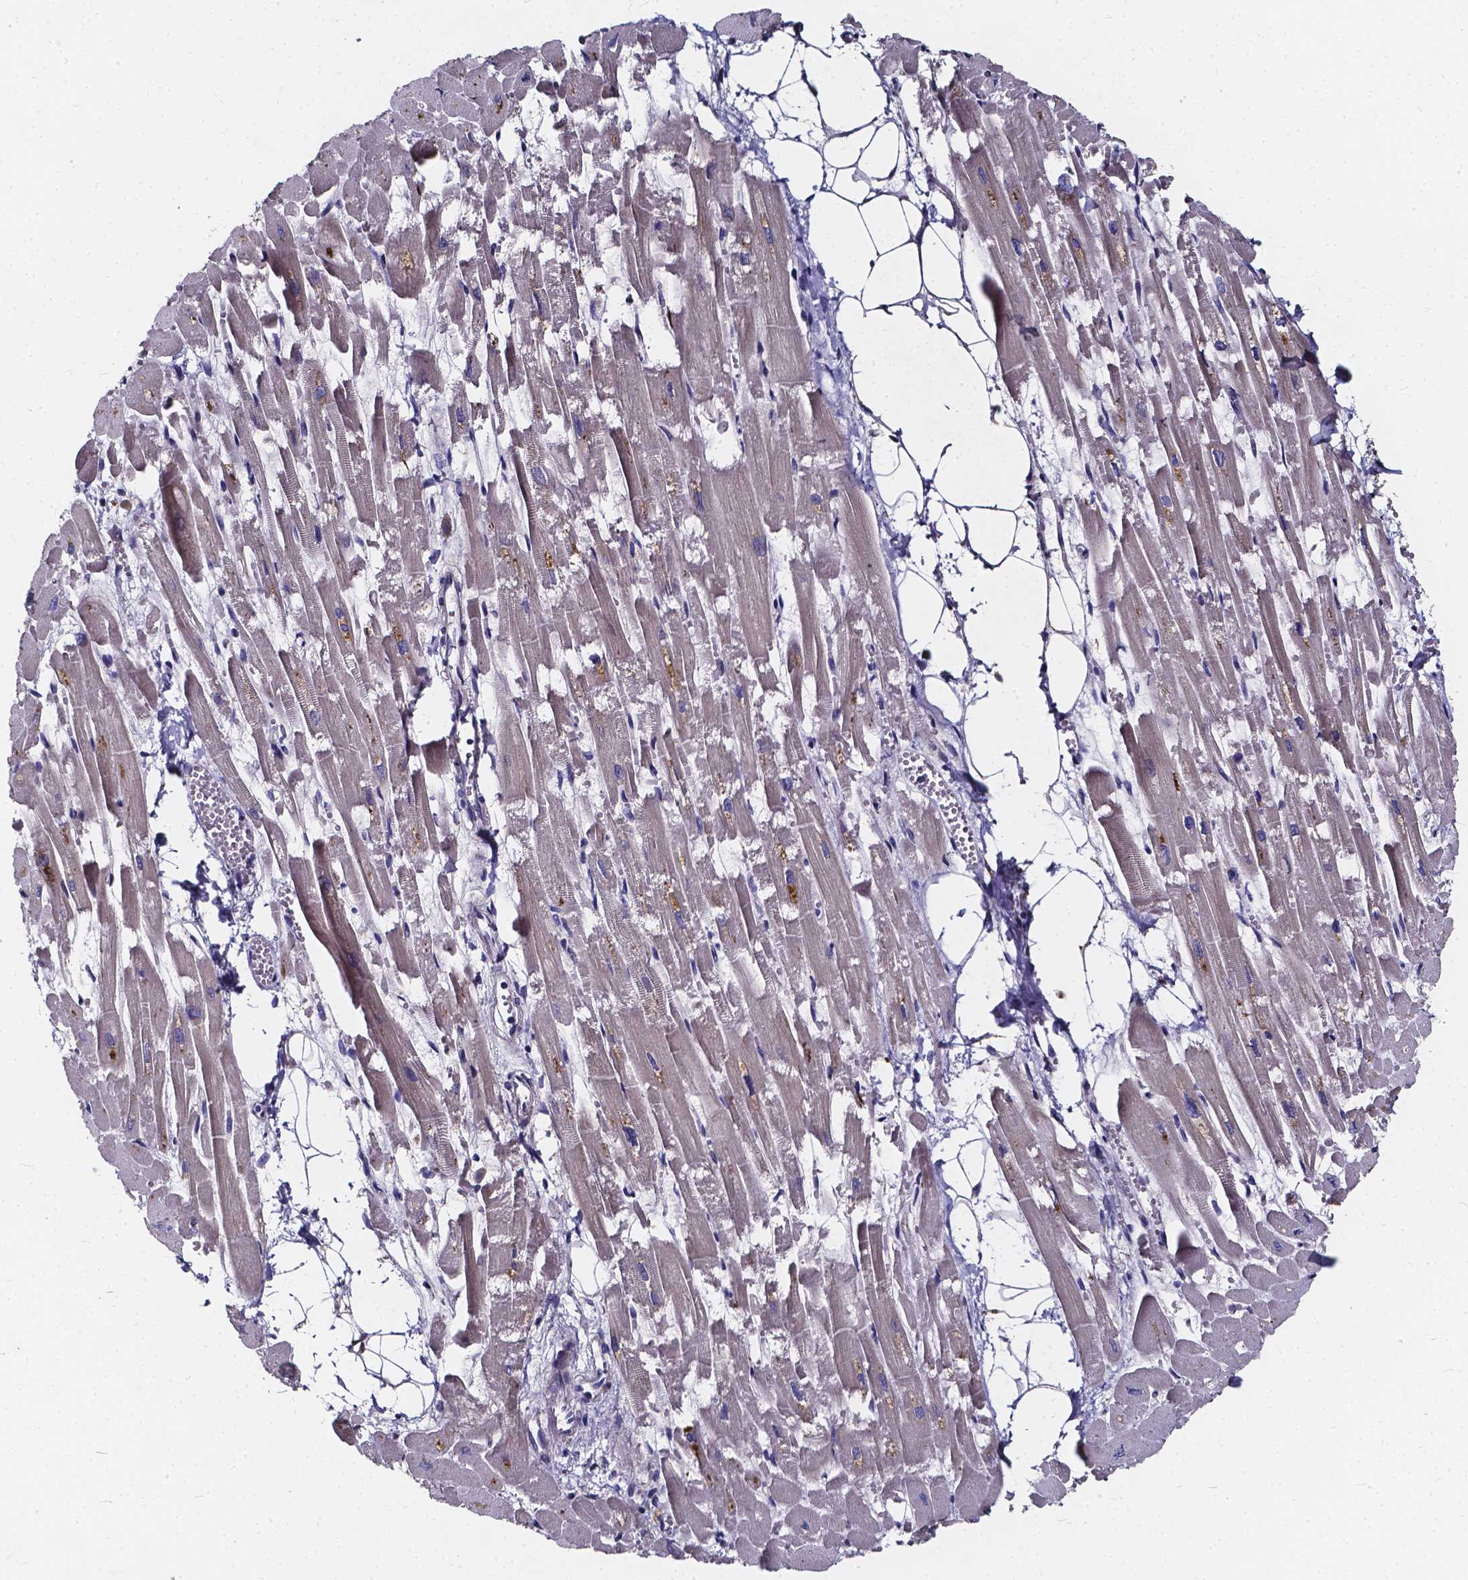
{"staining": {"intensity": "moderate", "quantity": "<25%", "location": "cytoplasmic/membranous"}, "tissue": "heart muscle", "cell_type": "Cardiomyocytes", "image_type": "normal", "snomed": [{"axis": "morphology", "description": "Normal tissue, NOS"}, {"axis": "topography", "description": "Heart"}], "caption": "This is a histology image of IHC staining of normal heart muscle, which shows moderate staining in the cytoplasmic/membranous of cardiomyocytes.", "gene": "SOWAHA", "patient": {"sex": "female", "age": 52}}